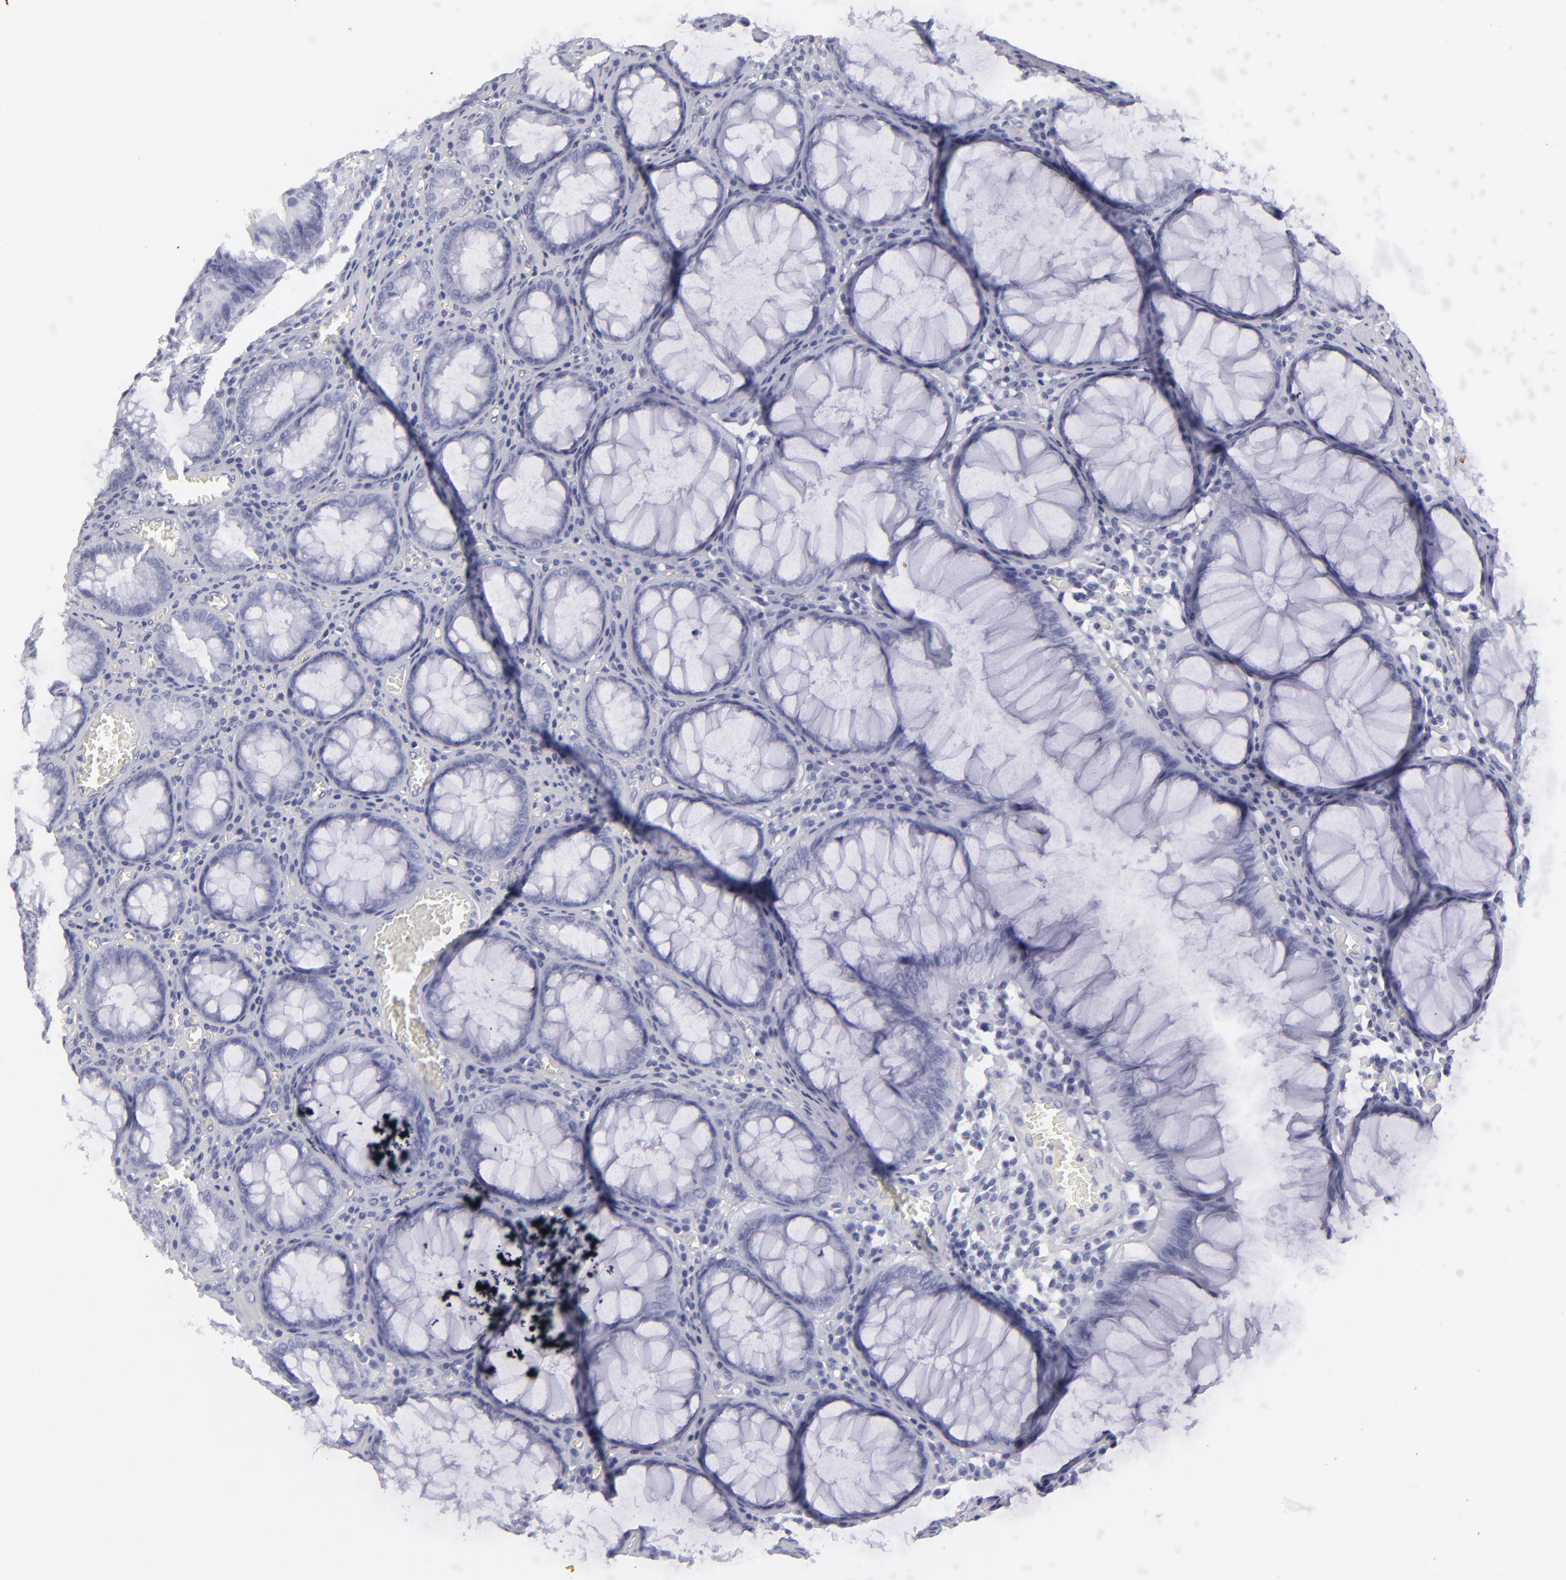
{"staining": {"intensity": "negative", "quantity": "none", "location": "none"}, "tissue": "colorectal cancer", "cell_type": "Tumor cells", "image_type": "cancer", "snomed": [{"axis": "morphology", "description": "Adenocarcinoma, NOS"}, {"axis": "topography", "description": "Rectum"}], "caption": "The immunohistochemistry (IHC) micrograph has no significant expression in tumor cells of colorectal adenocarcinoma tissue.", "gene": "KRT1", "patient": {"sex": "female", "age": 98}}